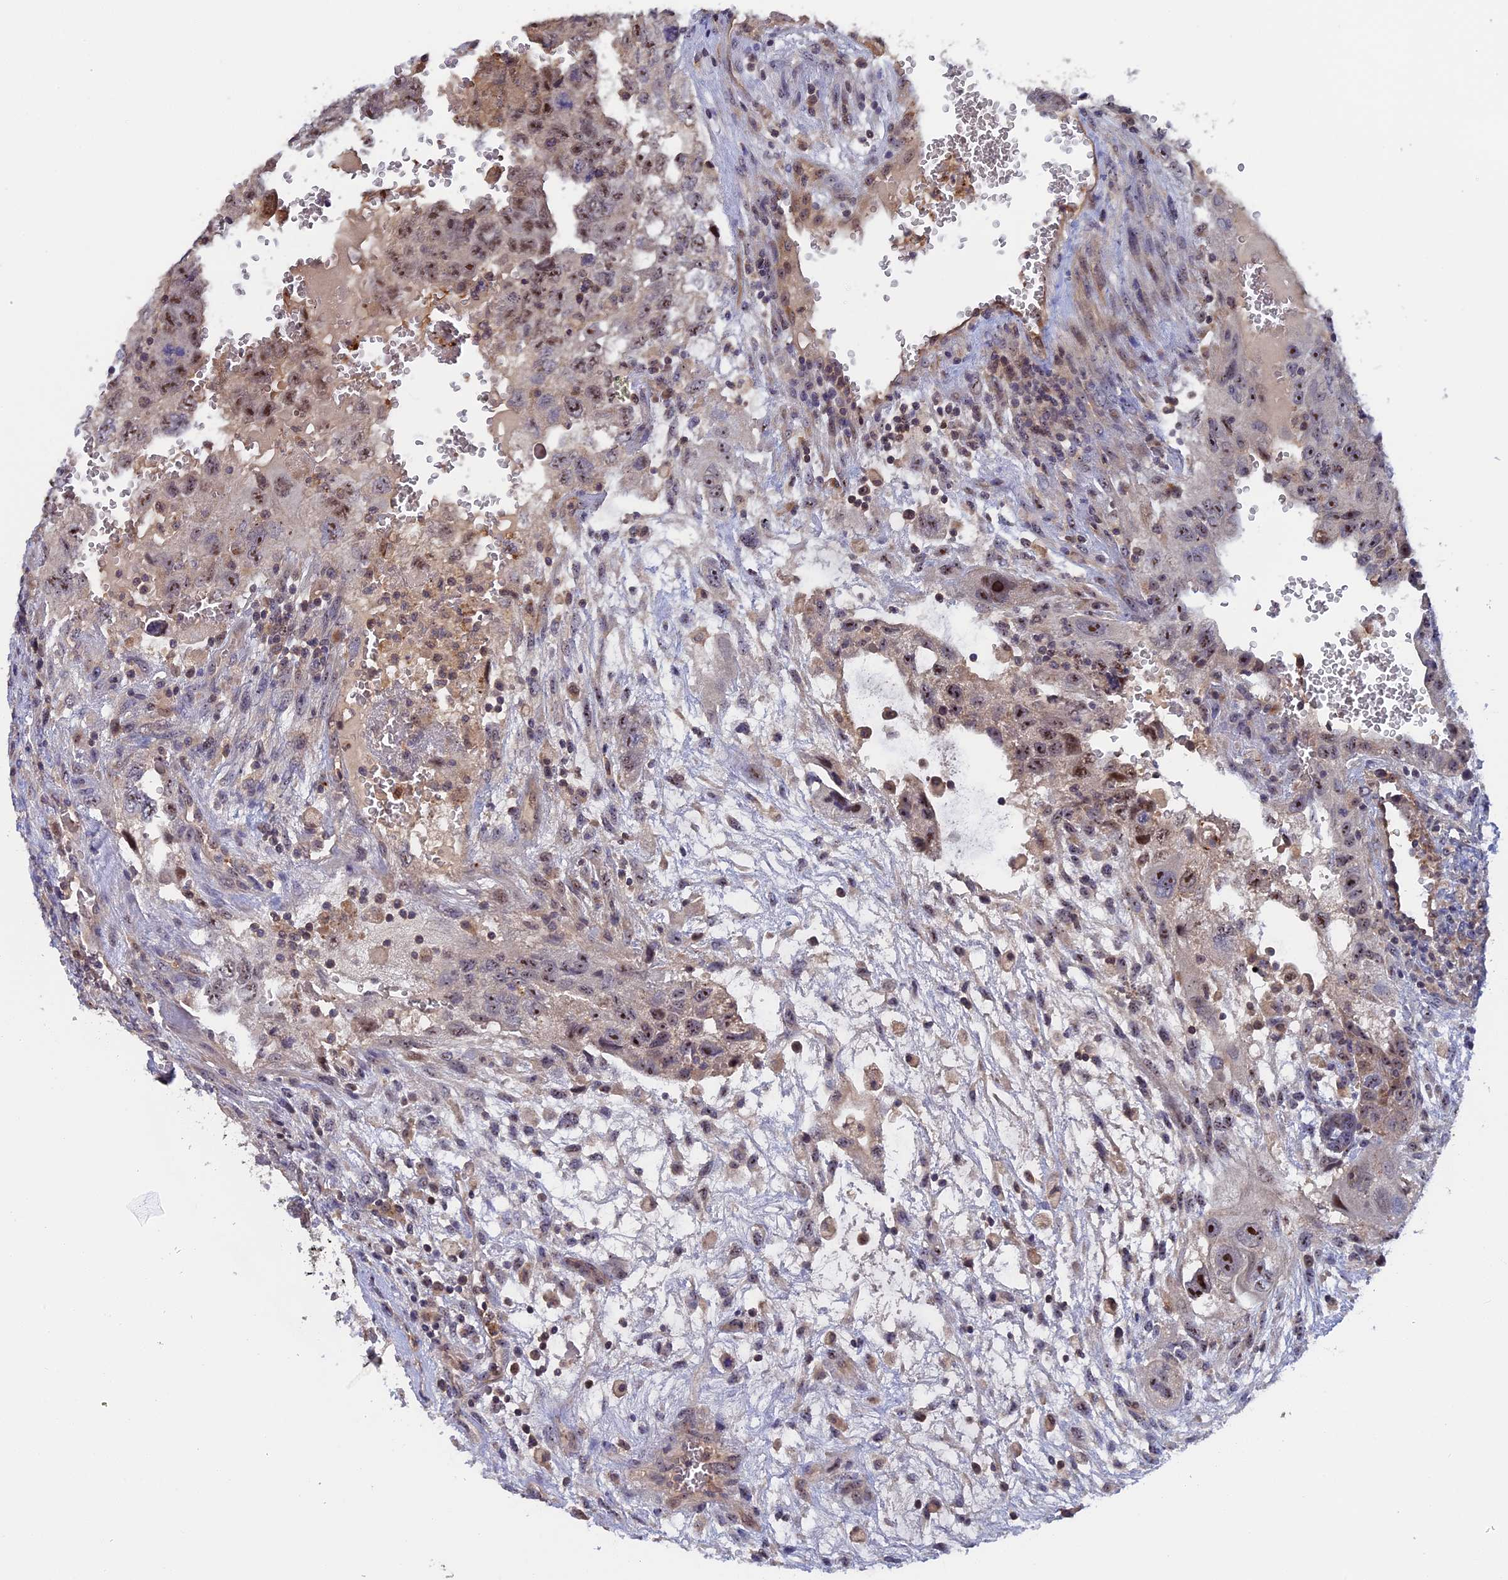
{"staining": {"intensity": "moderate", "quantity": ">75%", "location": "nuclear"}, "tissue": "testis cancer", "cell_type": "Tumor cells", "image_type": "cancer", "snomed": [{"axis": "morphology", "description": "Carcinoma, Embryonal, NOS"}, {"axis": "topography", "description": "Testis"}], "caption": "IHC (DAB) staining of human embryonal carcinoma (testis) exhibits moderate nuclear protein expression in approximately >75% of tumor cells.", "gene": "FAM98C", "patient": {"sex": "male", "age": 36}}